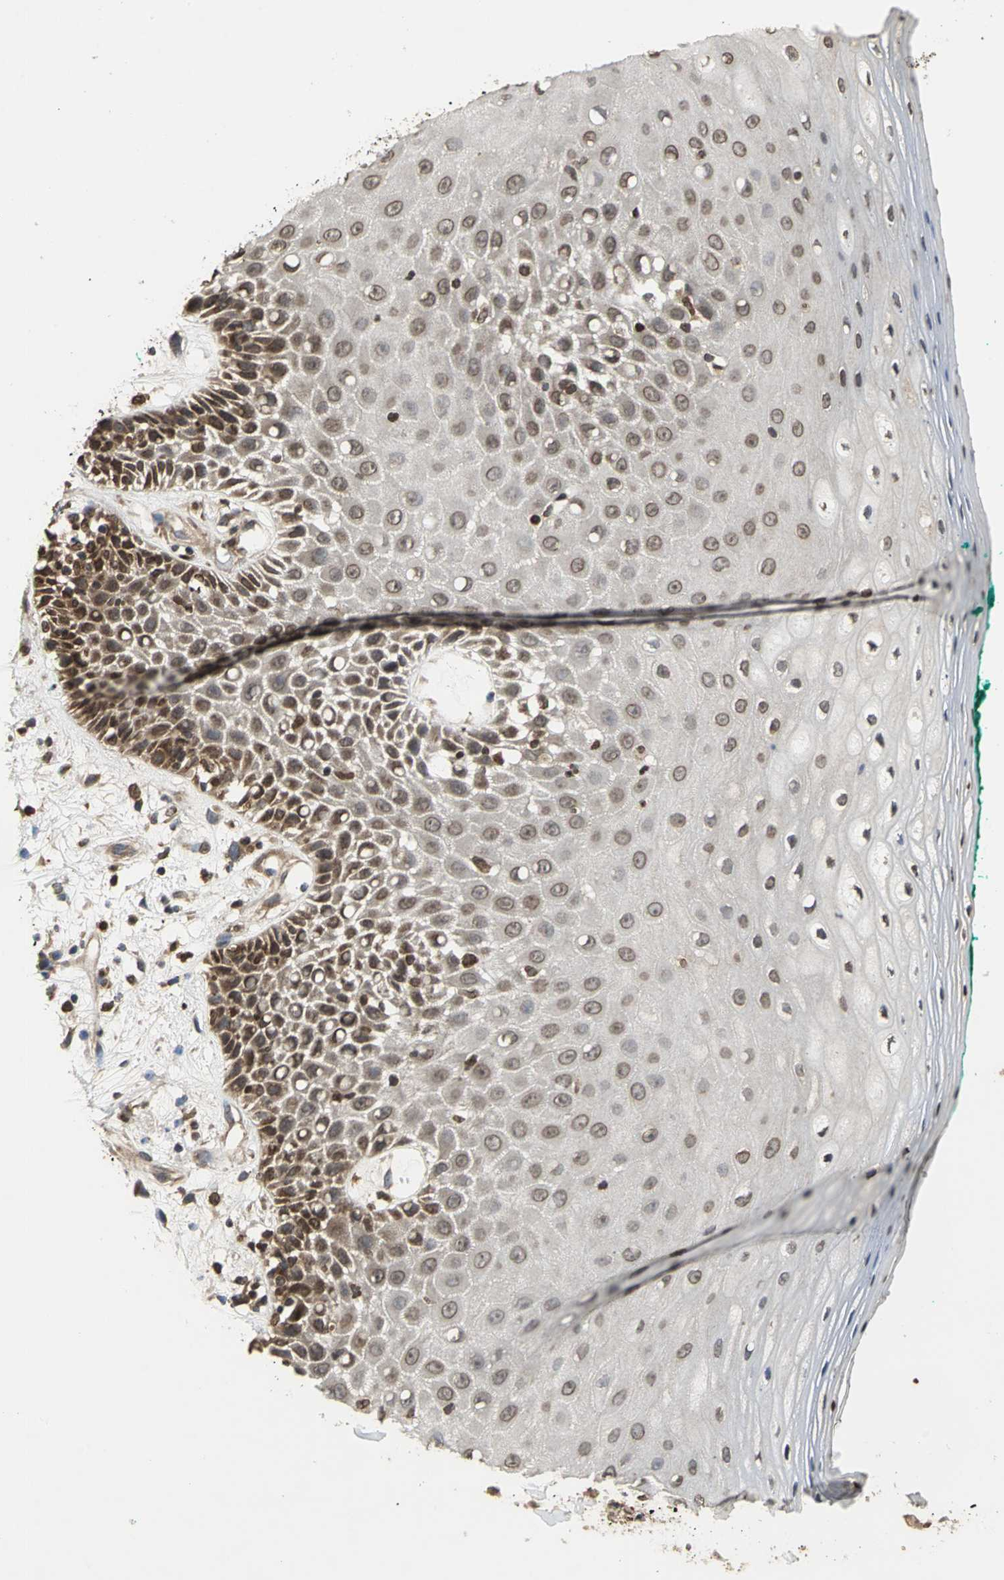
{"staining": {"intensity": "moderate", "quantity": ">75%", "location": "cytoplasmic/membranous,nuclear"}, "tissue": "oral mucosa", "cell_type": "Squamous epithelial cells", "image_type": "normal", "snomed": [{"axis": "morphology", "description": "Normal tissue, NOS"}, {"axis": "morphology", "description": "Squamous cell carcinoma, NOS"}, {"axis": "topography", "description": "Skeletal muscle"}, {"axis": "topography", "description": "Oral tissue"}, {"axis": "topography", "description": "Head-Neck"}], "caption": "Protein expression analysis of normal oral mucosa displays moderate cytoplasmic/membranous,nuclear expression in approximately >75% of squamous epithelial cells. The staining was performed using DAB to visualize the protein expression in brown, while the nuclei were stained in blue with hematoxylin (Magnification: 20x).", "gene": "AHR", "patient": {"sex": "female", "age": 84}}